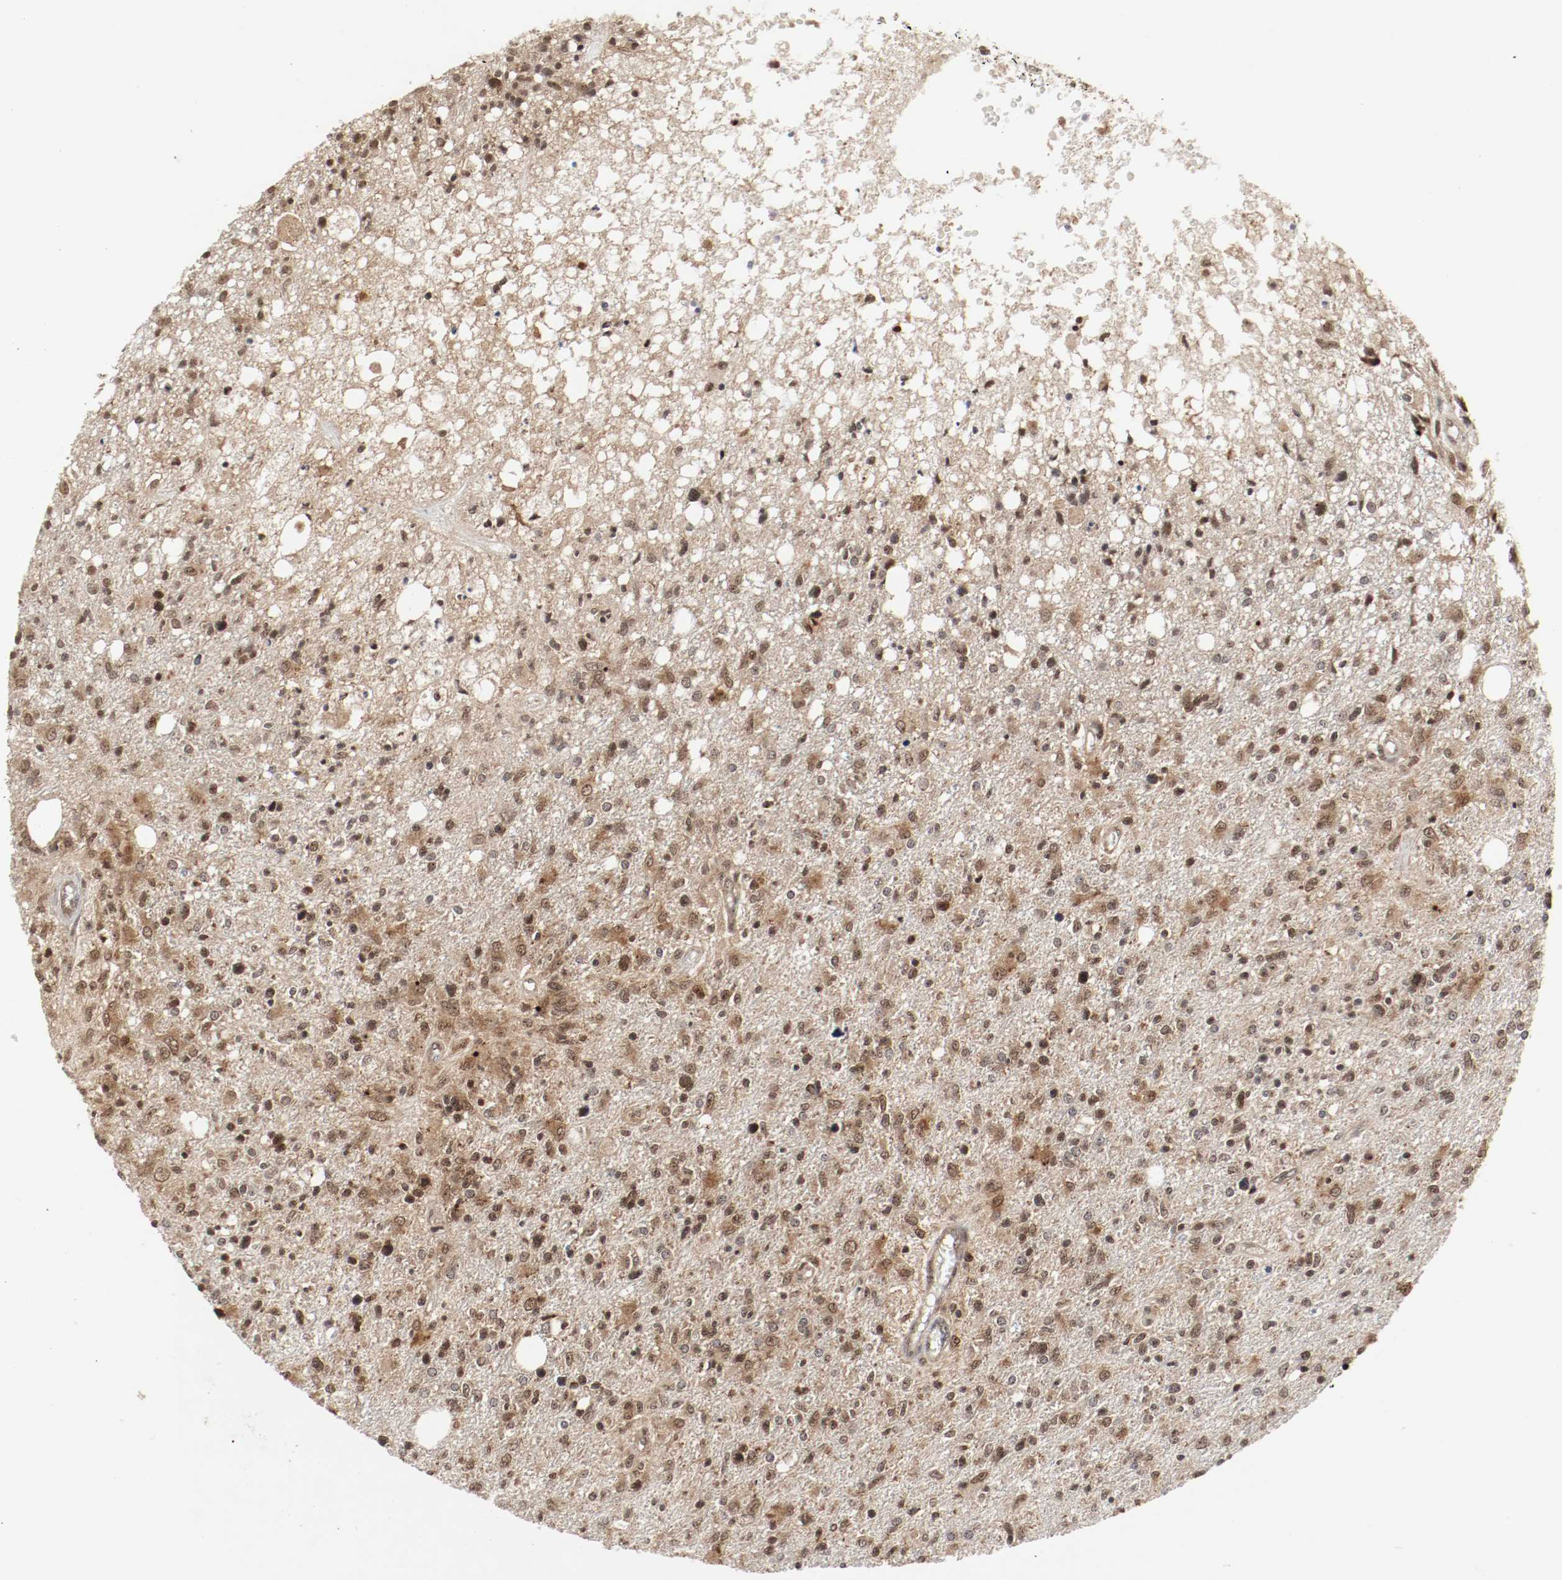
{"staining": {"intensity": "moderate", "quantity": ">75%", "location": "cytoplasmic/membranous,nuclear"}, "tissue": "glioma", "cell_type": "Tumor cells", "image_type": "cancer", "snomed": [{"axis": "morphology", "description": "Glioma, malignant, High grade"}, {"axis": "topography", "description": "Cerebral cortex"}], "caption": "Immunohistochemistry of human glioma shows medium levels of moderate cytoplasmic/membranous and nuclear expression in approximately >75% of tumor cells. (DAB (3,3'-diaminobenzidine) IHC with brightfield microscopy, high magnification).", "gene": "CSNK2B", "patient": {"sex": "male", "age": 76}}